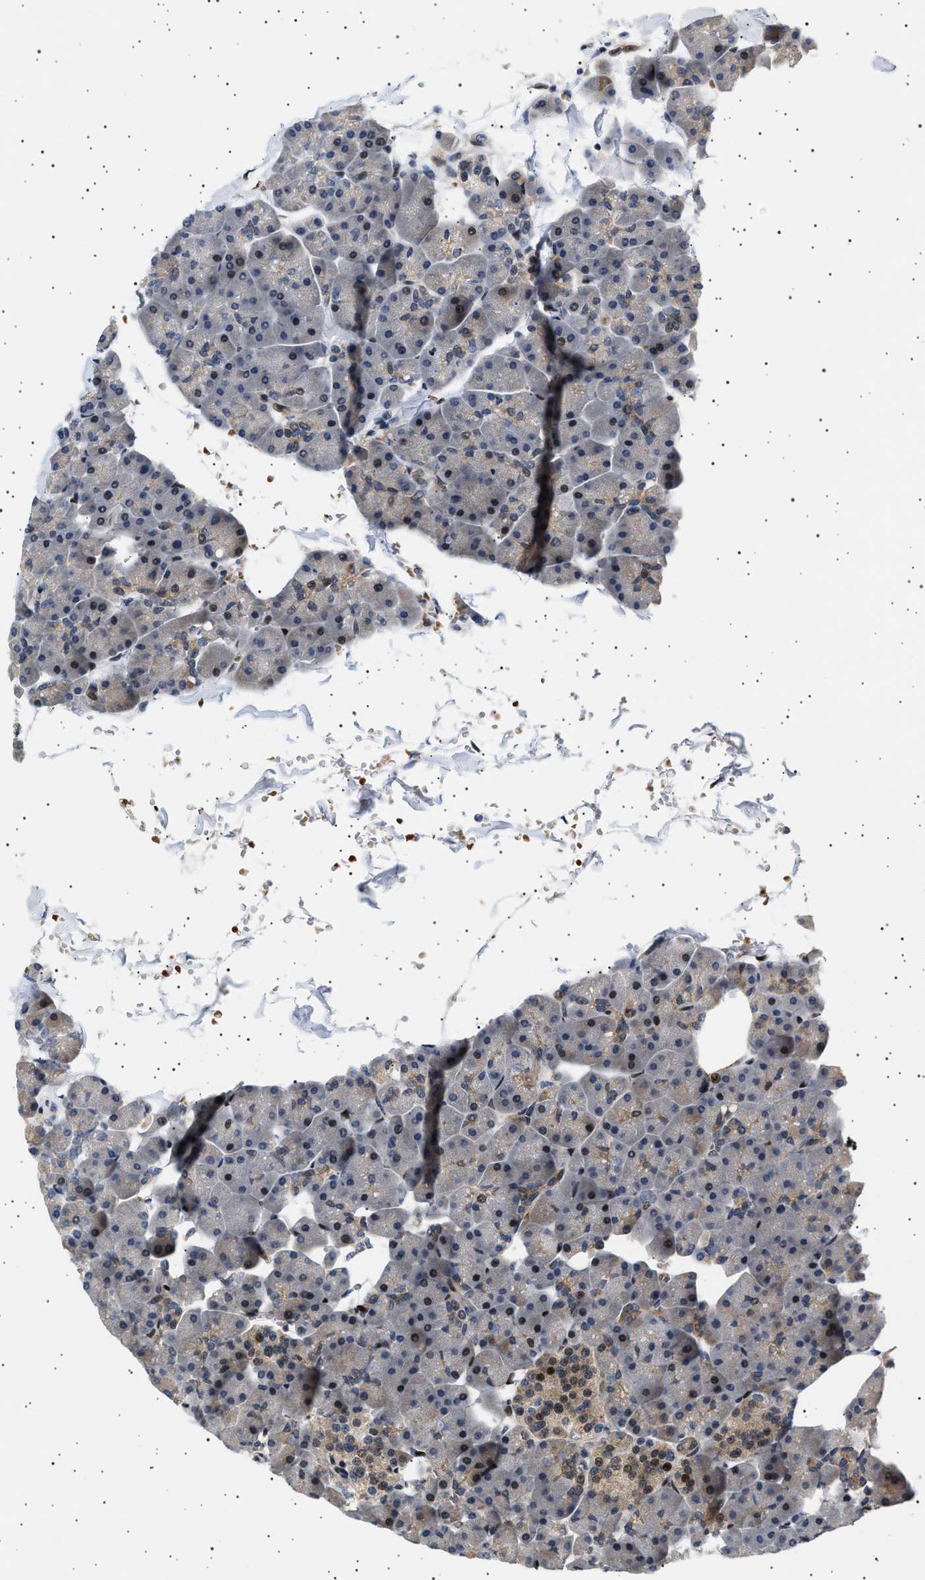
{"staining": {"intensity": "moderate", "quantity": "25%-75%", "location": "cytoplasmic/membranous,nuclear"}, "tissue": "pancreas", "cell_type": "Exocrine glandular cells", "image_type": "normal", "snomed": [{"axis": "morphology", "description": "Normal tissue, NOS"}, {"axis": "topography", "description": "Pancreas"}], "caption": "A brown stain labels moderate cytoplasmic/membranous,nuclear staining of a protein in exocrine glandular cells of normal human pancreas.", "gene": "BAG3", "patient": {"sex": "male", "age": 35}}